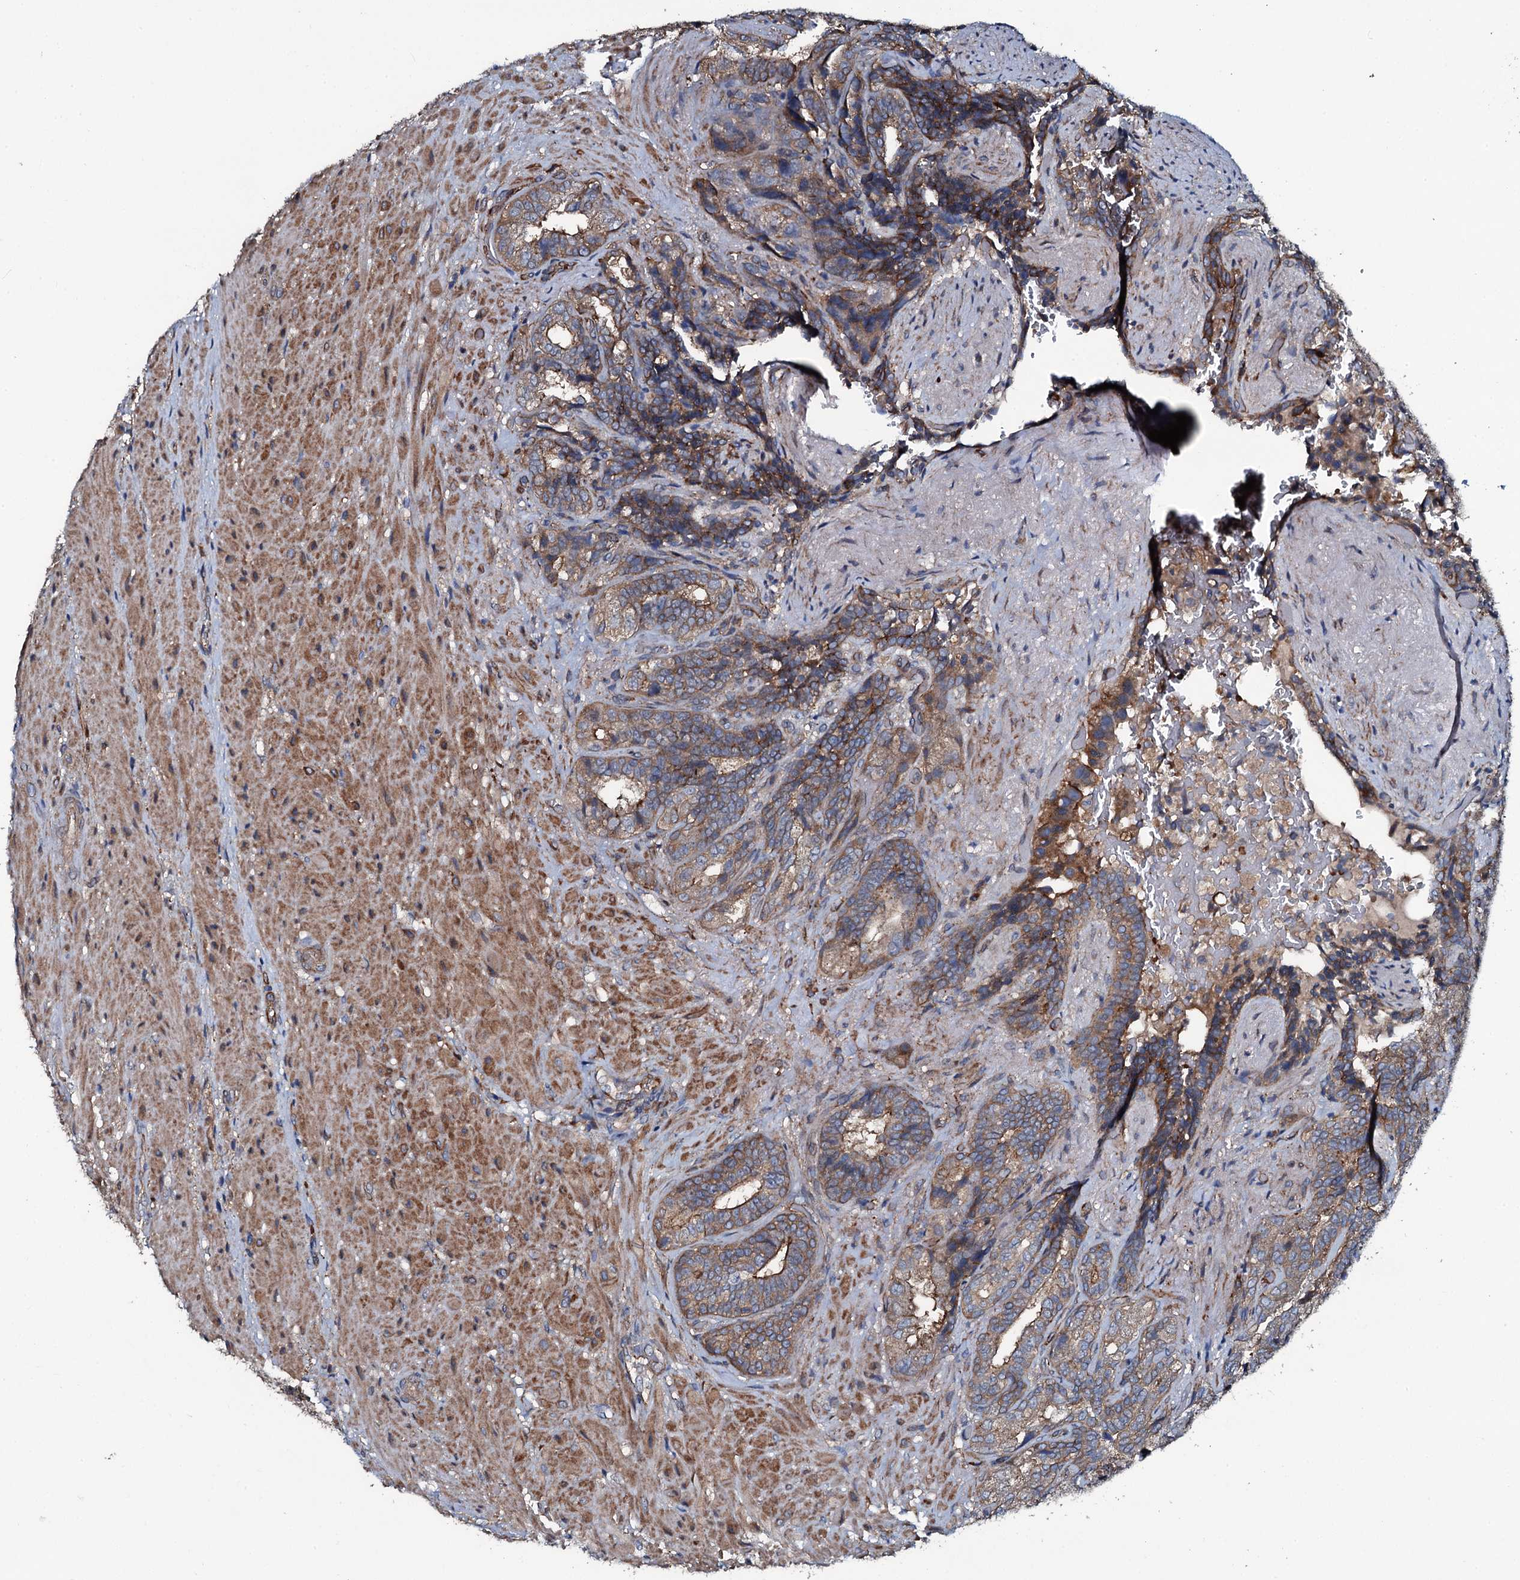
{"staining": {"intensity": "moderate", "quantity": ">75%", "location": "cytoplasmic/membranous"}, "tissue": "seminal vesicle", "cell_type": "Glandular cells", "image_type": "normal", "snomed": [{"axis": "morphology", "description": "Normal tissue, NOS"}, {"axis": "topography", "description": "Seminal veicle"}, {"axis": "topography", "description": "Peripheral nerve tissue"}], "caption": "Immunohistochemistry (IHC) staining of unremarkable seminal vesicle, which demonstrates medium levels of moderate cytoplasmic/membranous positivity in about >75% of glandular cells indicating moderate cytoplasmic/membranous protein expression. The staining was performed using DAB (3,3'-diaminobenzidine) (brown) for protein detection and nuclei were counterstained in hematoxylin (blue).", "gene": "USPL1", "patient": {"sex": "male", "age": 63}}